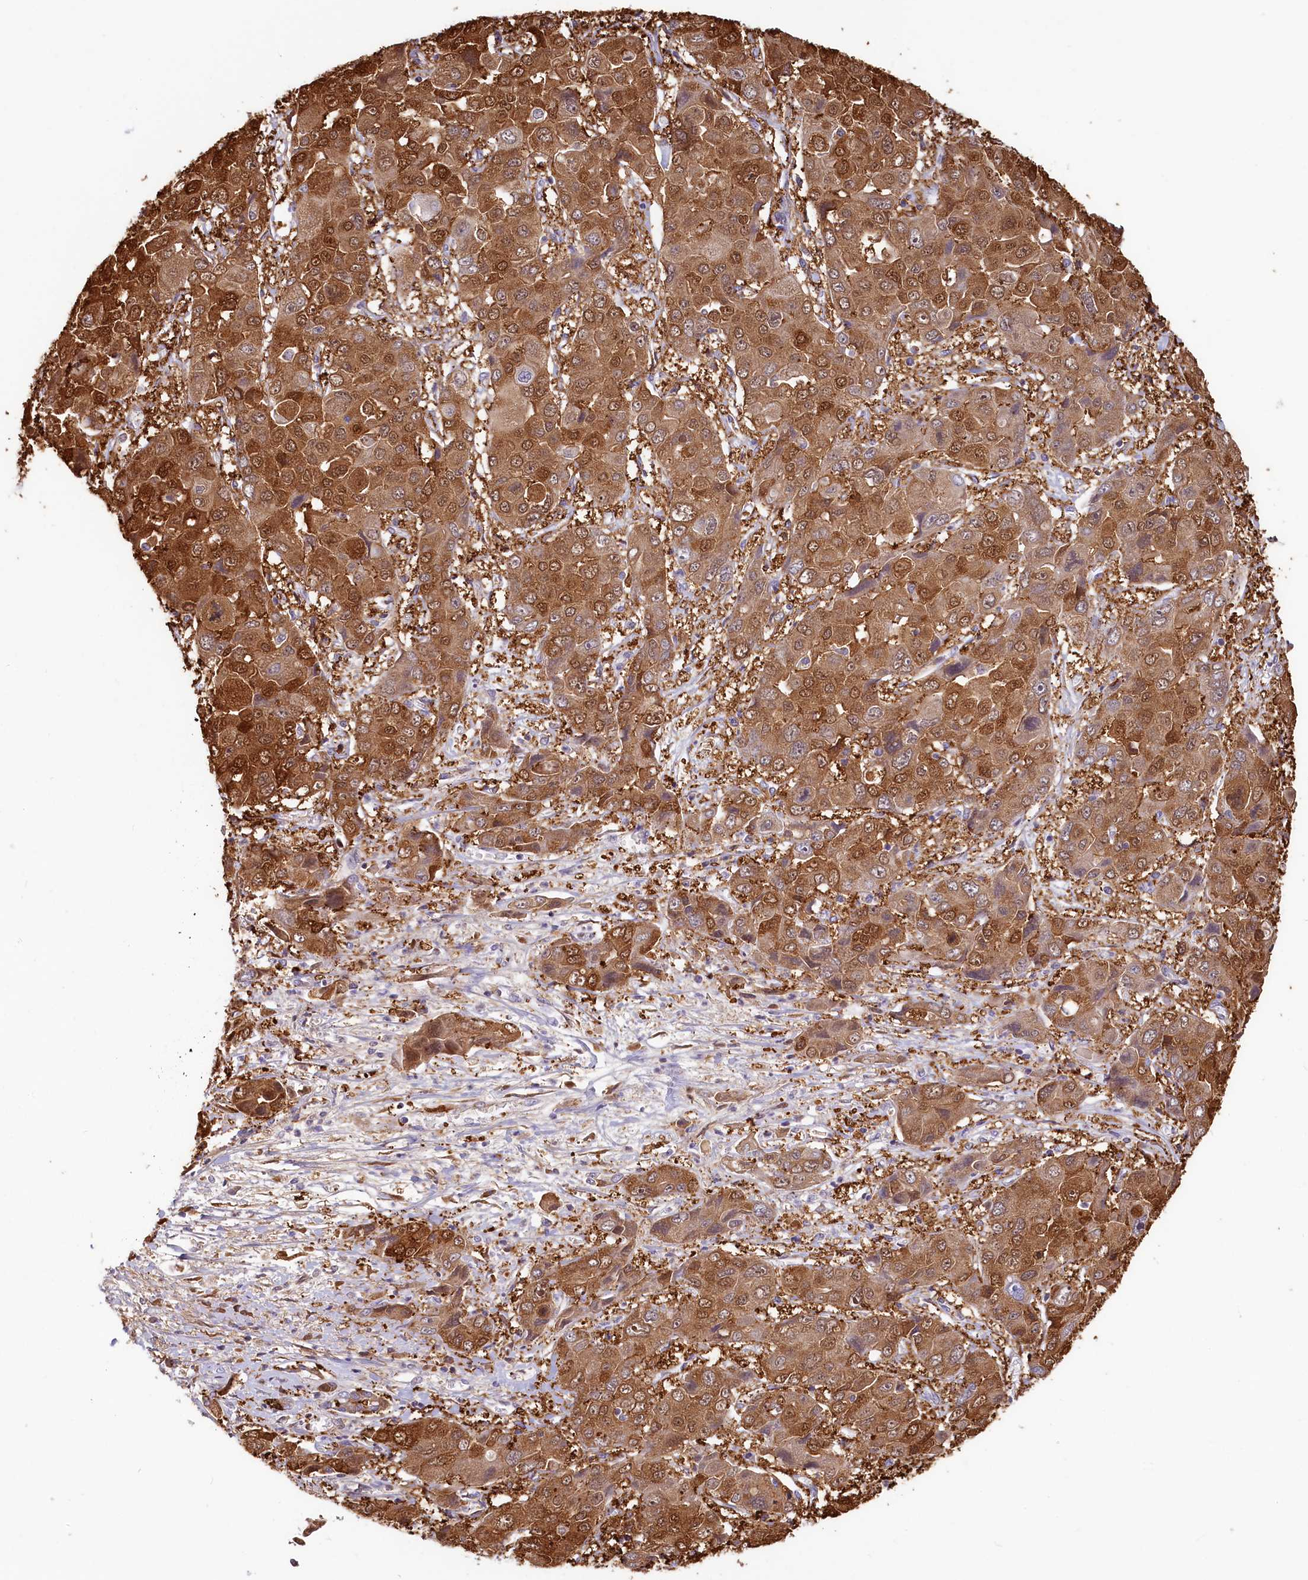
{"staining": {"intensity": "strong", "quantity": ">75%", "location": "cytoplasmic/membranous"}, "tissue": "liver cancer", "cell_type": "Tumor cells", "image_type": "cancer", "snomed": [{"axis": "morphology", "description": "Cholangiocarcinoma"}, {"axis": "topography", "description": "Liver"}], "caption": "Brown immunohistochemical staining in human liver cholangiocarcinoma exhibits strong cytoplasmic/membranous positivity in about >75% of tumor cells. Using DAB (3,3'-diaminobenzidine) (brown) and hematoxylin (blue) stains, captured at high magnification using brightfield microscopy.", "gene": "LMOD3", "patient": {"sex": "male", "age": 67}}